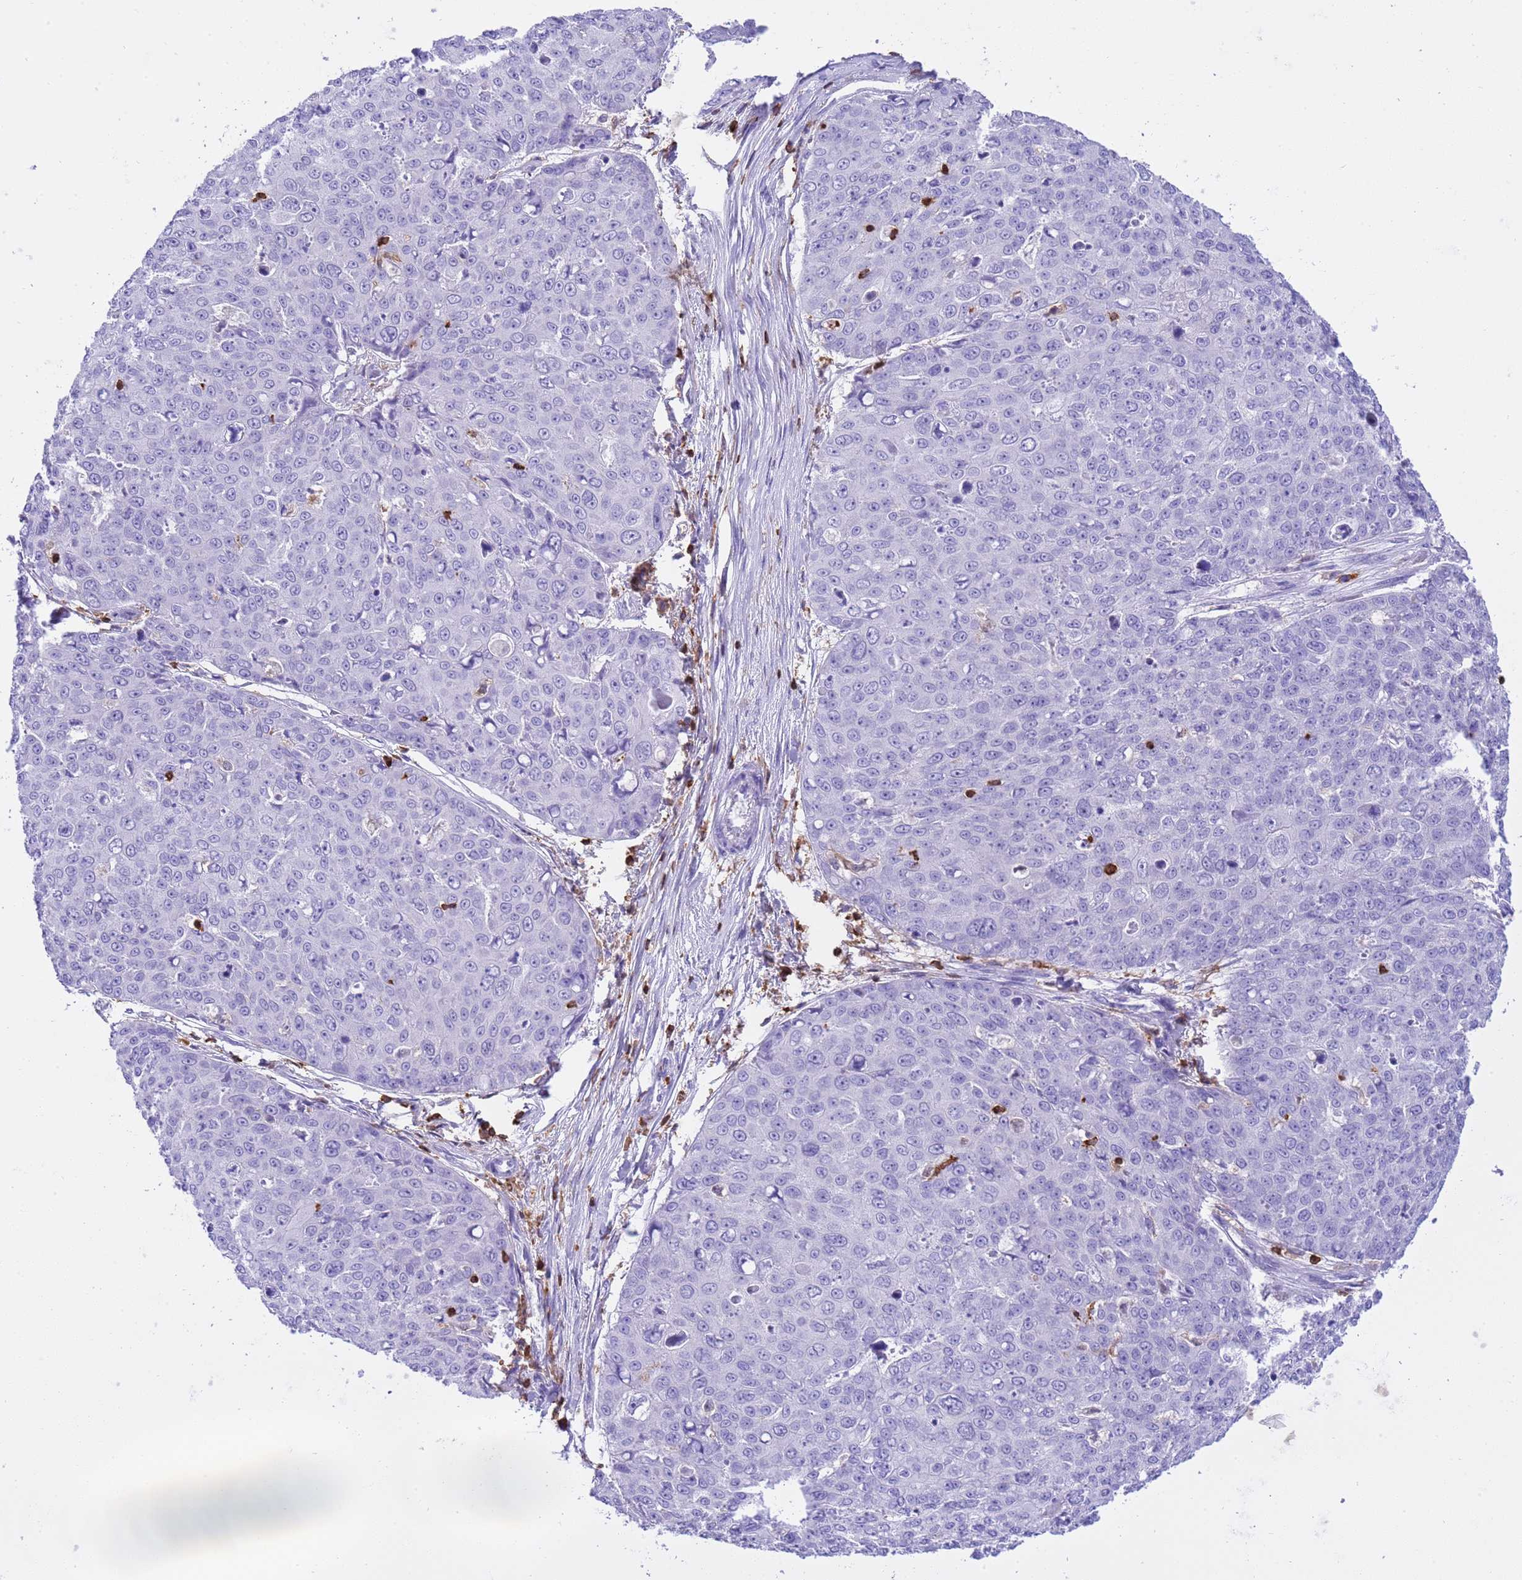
{"staining": {"intensity": "negative", "quantity": "none", "location": "none"}, "tissue": "skin cancer", "cell_type": "Tumor cells", "image_type": "cancer", "snomed": [{"axis": "morphology", "description": "Squamous cell carcinoma, NOS"}, {"axis": "topography", "description": "Skin"}], "caption": "DAB (3,3'-diaminobenzidine) immunohistochemical staining of human skin squamous cell carcinoma demonstrates no significant staining in tumor cells.", "gene": "IRF5", "patient": {"sex": "male", "age": 71}}